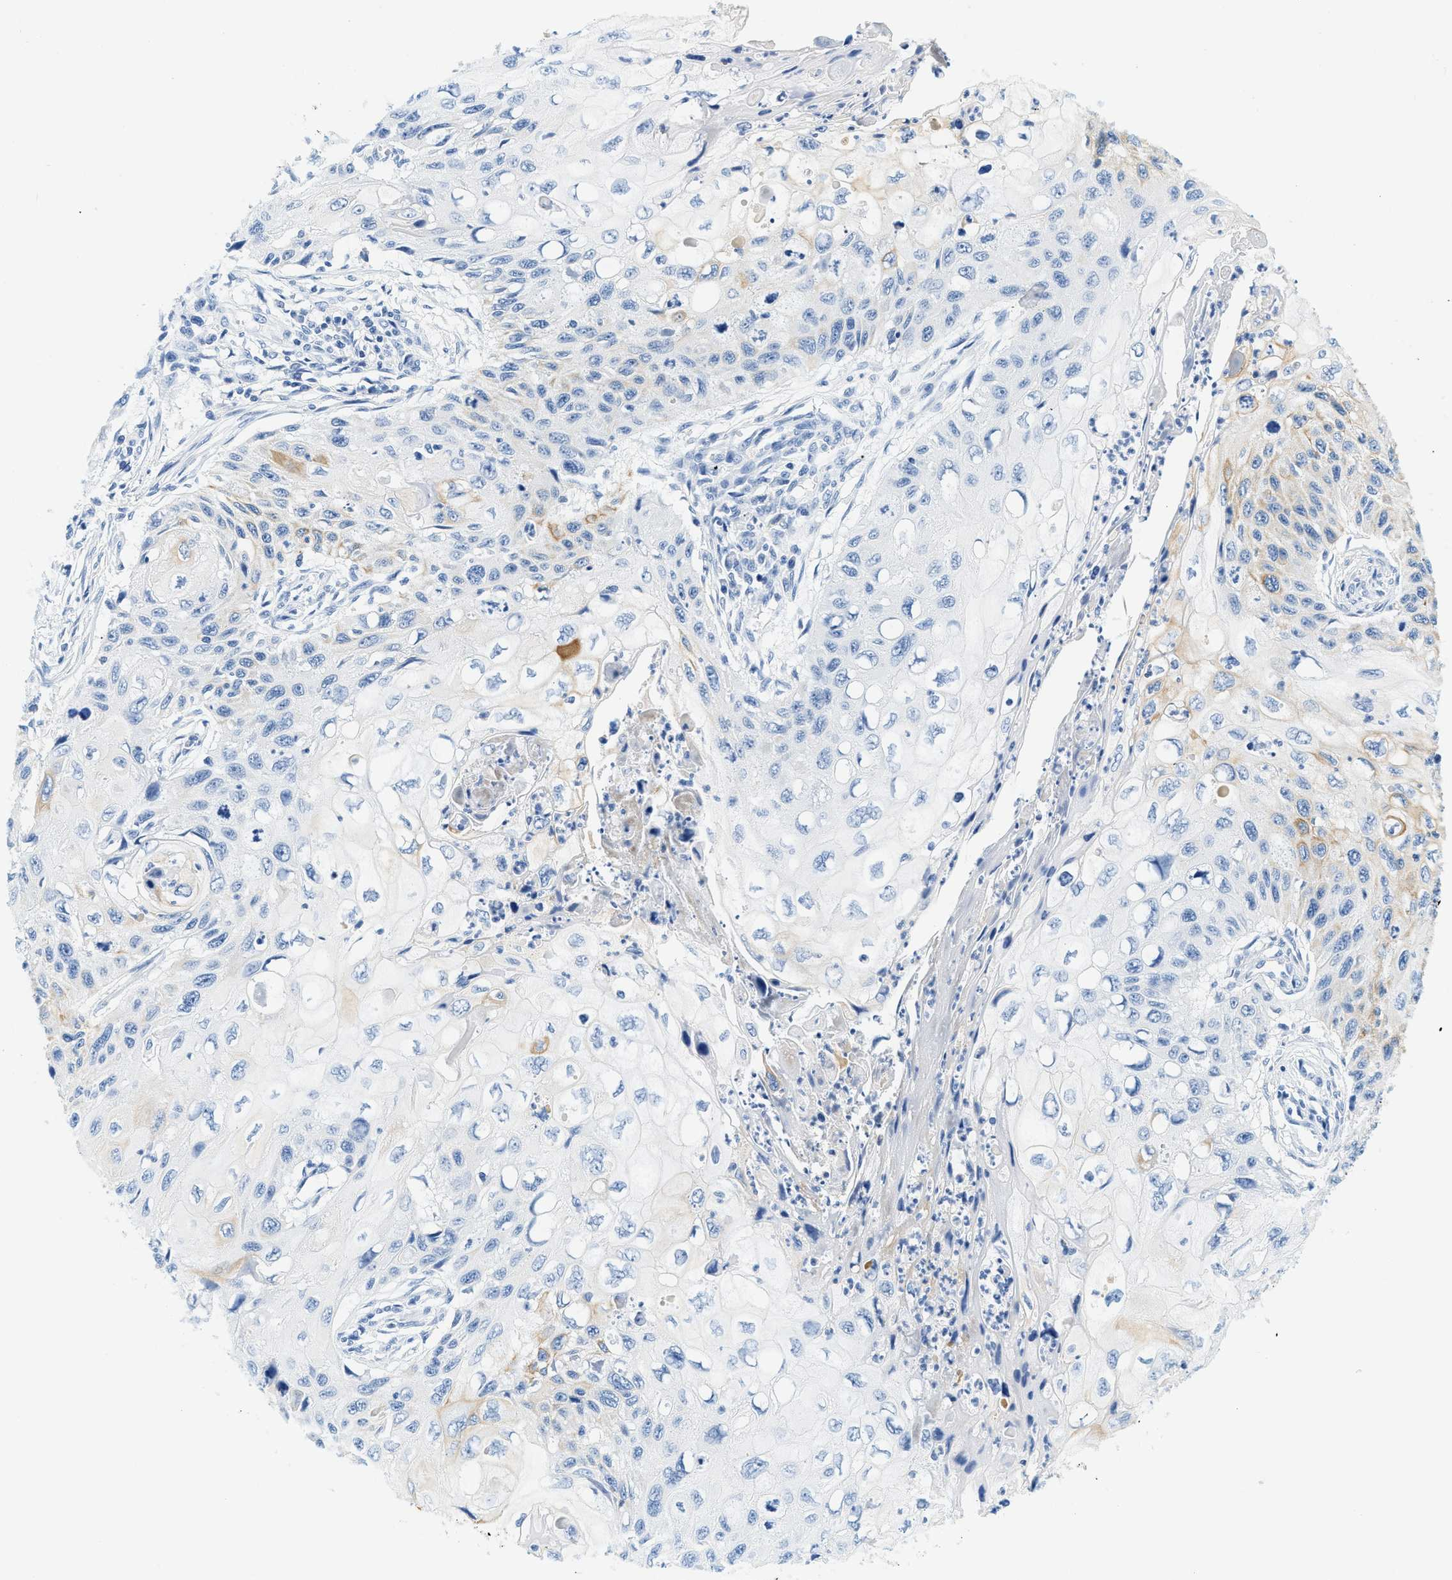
{"staining": {"intensity": "moderate", "quantity": "<25%", "location": "cytoplasmic/membranous"}, "tissue": "cervical cancer", "cell_type": "Tumor cells", "image_type": "cancer", "snomed": [{"axis": "morphology", "description": "Squamous cell carcinoma, NOS"}, {"axis": "topography", "description": "Cervix"}], "caption": "An immunohistochemistry (IHC) photomicrograph of tumor tissue is shown. Protein staining in brown highlights moderate cytoplasmic/membranous positivity in squamous cell carcinoma (cervical) within tumor cells. (Stains: DAB in brown, nuclei in blue, Microscopy: brightfield microscopy at high magnification).", "gene": "STXBP2", "patient": {"sex": "female", "age": 70}}